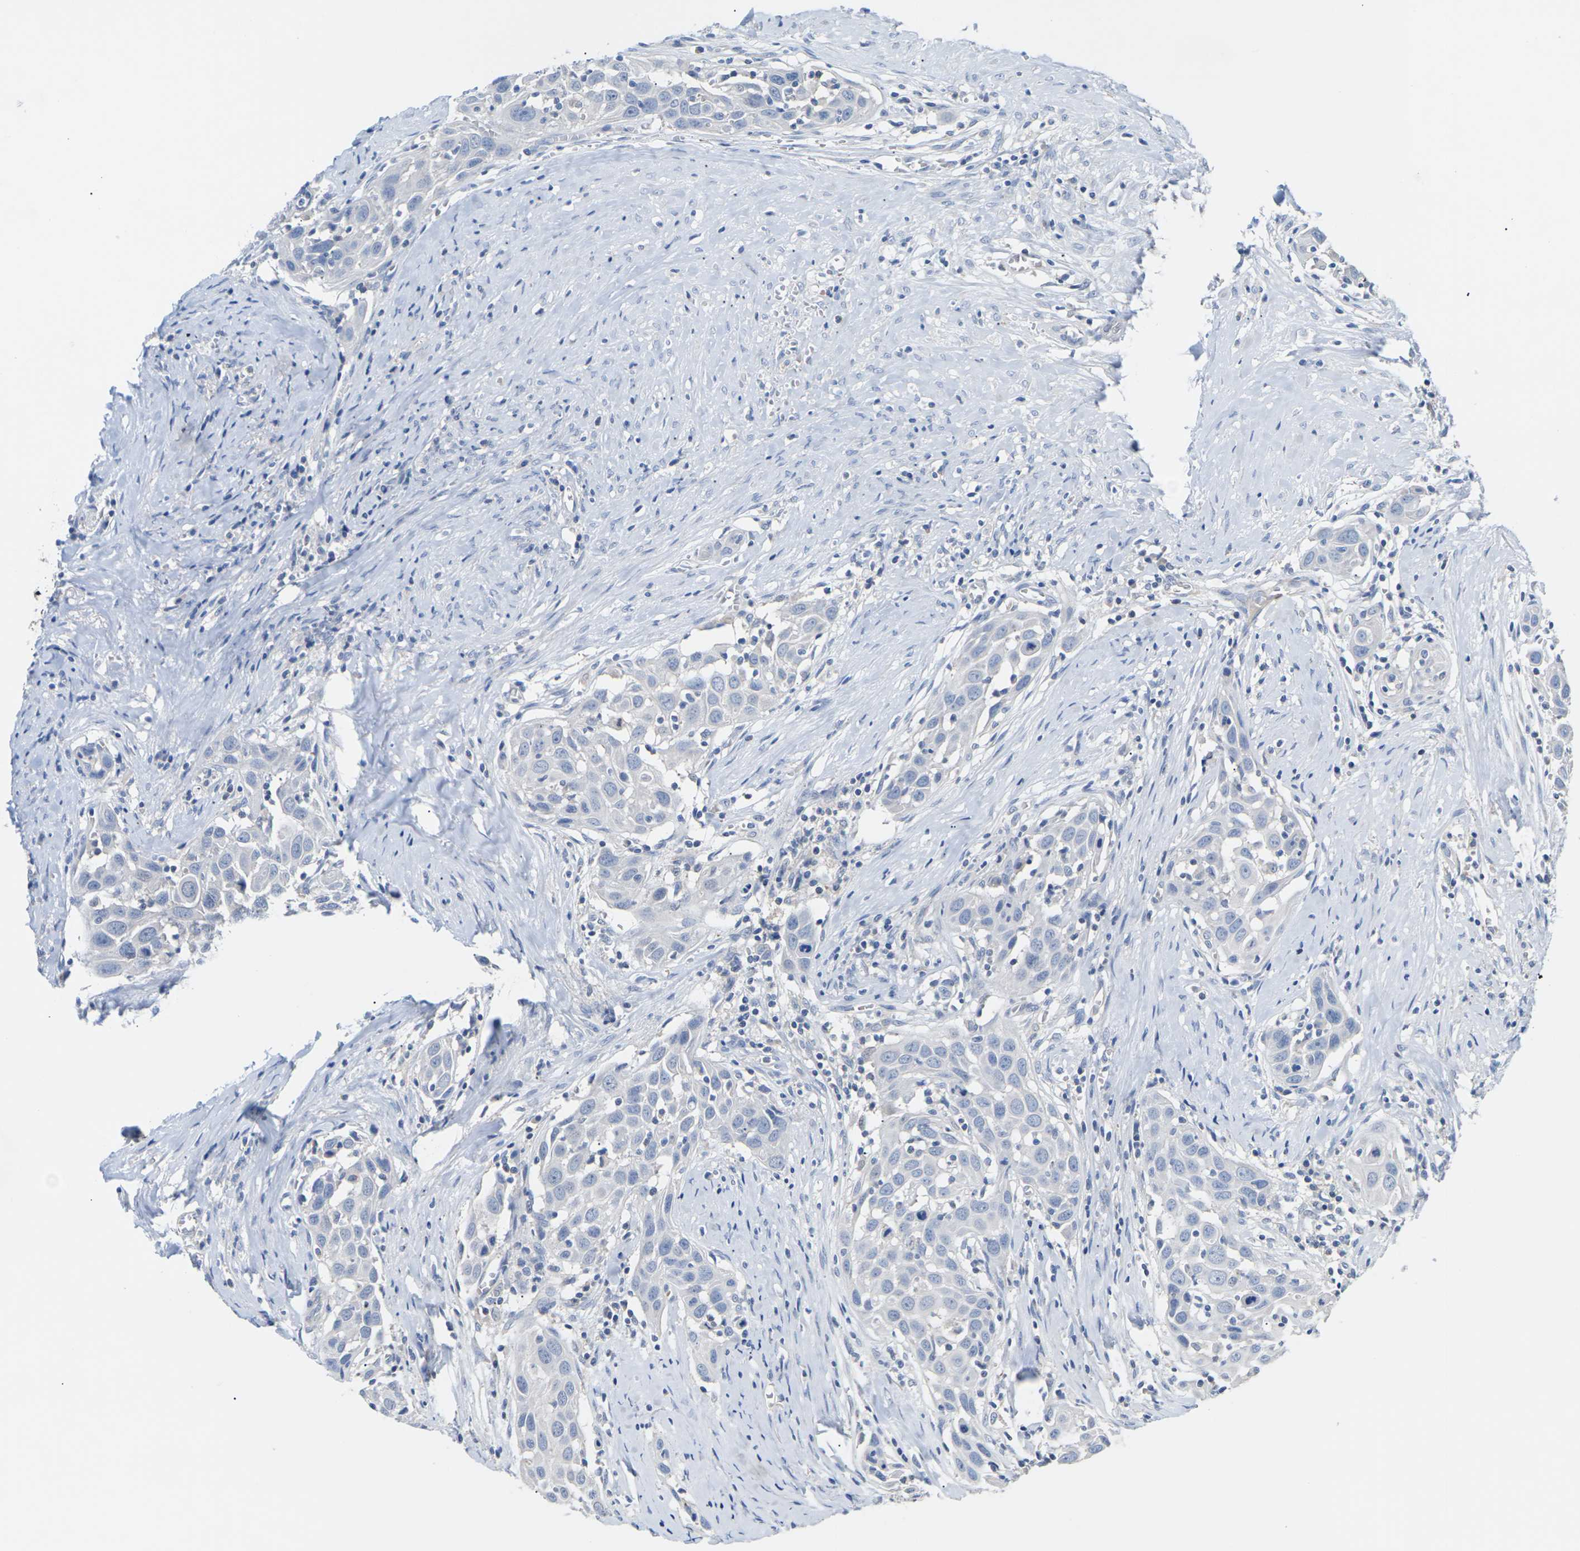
{"staining": {"intensity": "negative", "quantity": "none", "location": "none"}, "tissue": "head and neck cancer", "cell_type": "Tumor cells", "image_type": "cancer", "snomed": [{"axis": "morphology", "description": "Squamous cell carcinoma, NOS"}, {"axis": "topography", "description": "Oral tissue"}, {"axis": "topography", "description": "Head-Neck"}], "caption": "DAB immunohistochemical staining of head and neck cancer (squamous cell carcinoma) reveals no significant staining in tumor cells.", "gene": "TMCO4", "patient": {"sex": "female", "age": 50}}